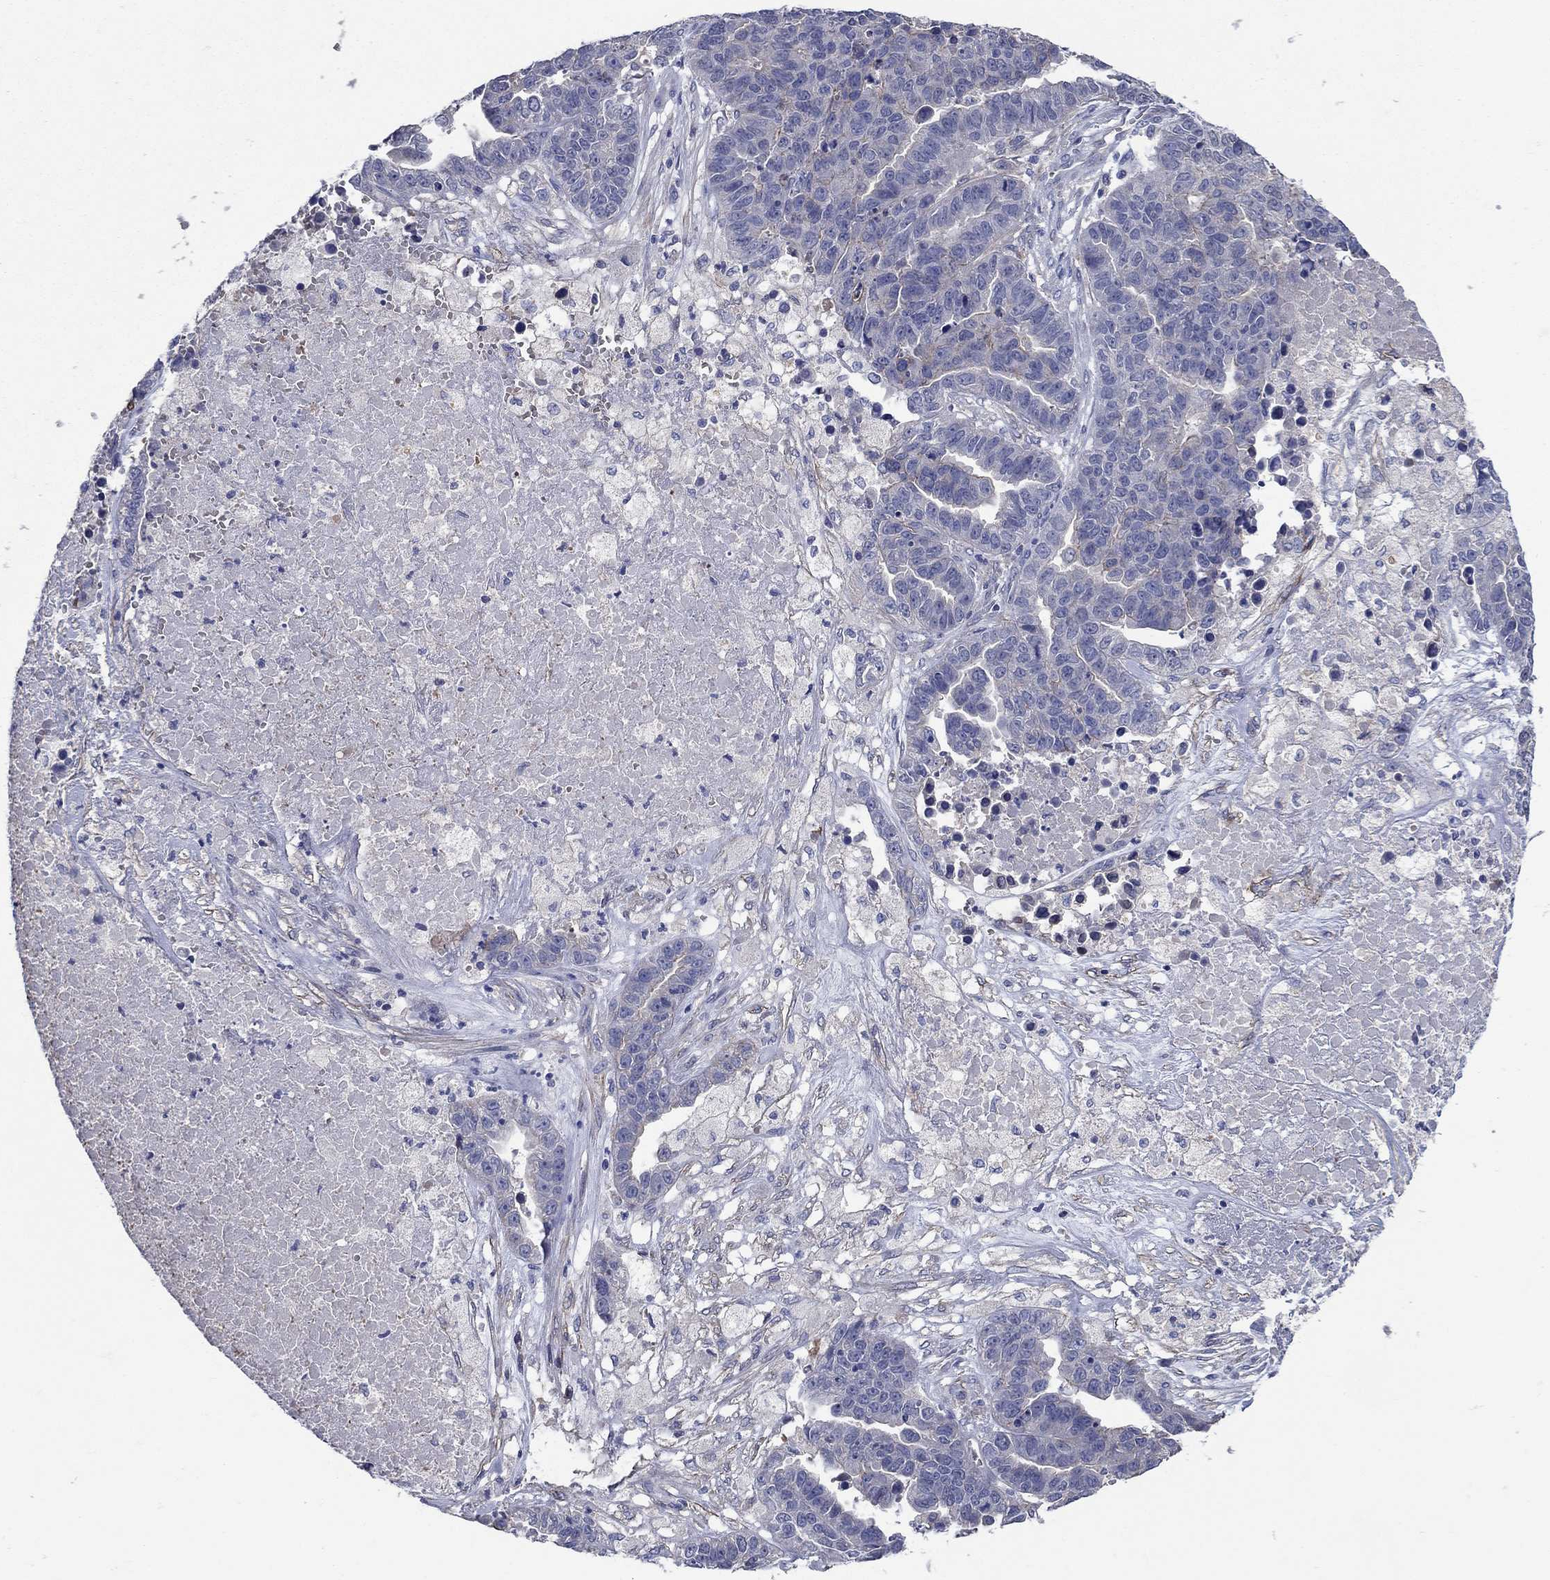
{"staining": {"intensity": "negative", "quantity": "none", "location": "none"}, "tissue": "ovarian cancer", "cell_type": "Tumor cells", "image_type": "cancer", "snomed": [{"axis": "morphology", "description": "Cystadenocarcinoma, serous, NOS"}, {"axis": "topography", "description": "Ovary"}], "caption": "Tumor cells are negative for brown protein staining in ovarian serous cystadenocarcinoma.", "gene": "FLNC", "patient": {"sex": "female", "age": 87}}